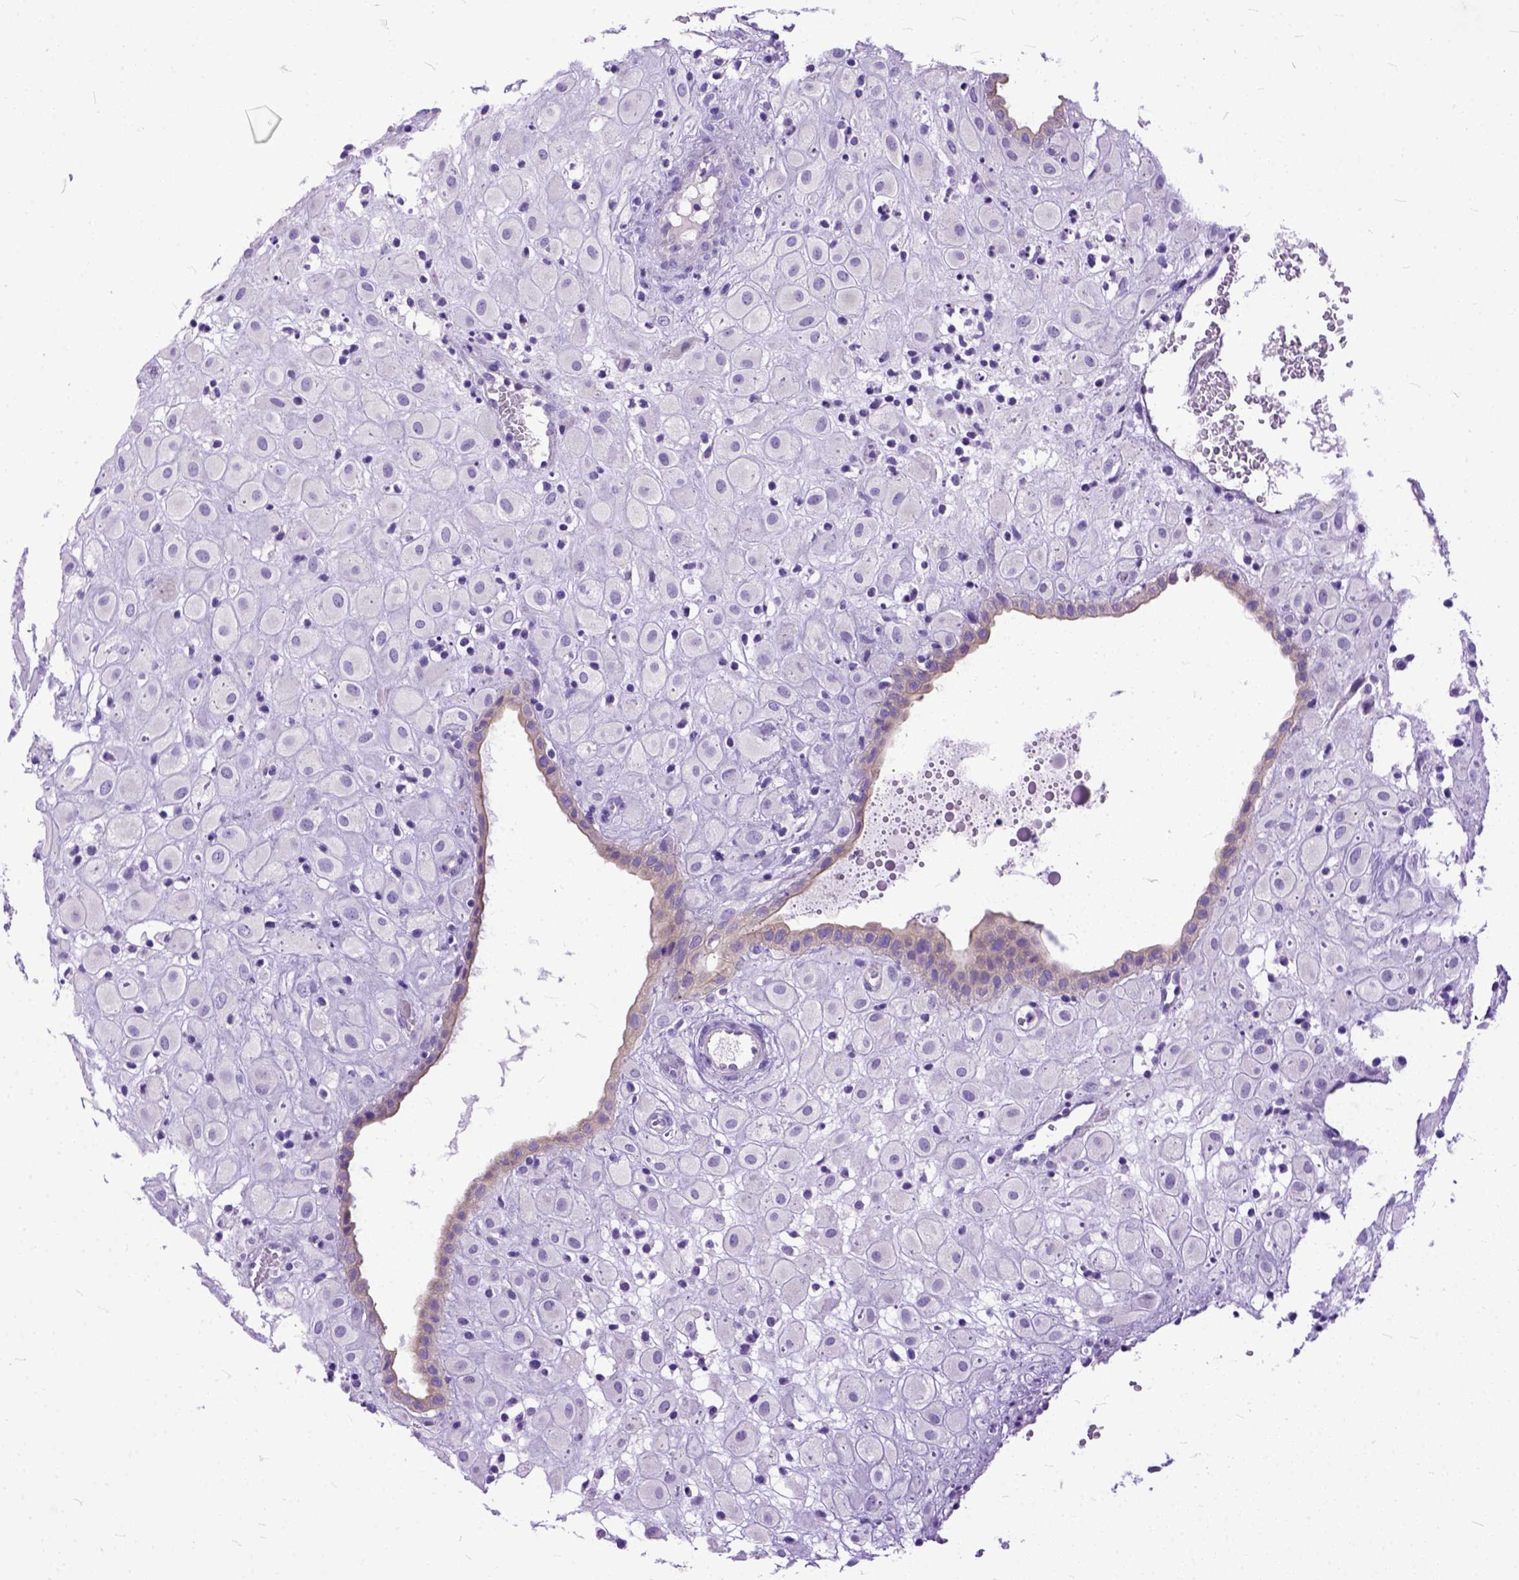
{"staining": {"intensity": "negative", "quantity": "none", "location": "none"}, "tissue": "placenta", "cell_type": "Decidual cells", "image_type": "normal", "snomed": [{"axis": "morphology", "description": "Normal tissue, NOS"}, {"axis": "topography", "description": "Placenta"}], "caption": "This is a image of immunohistochemistry (IHC) staining of benign placenta, which shows no positivity in decidual cells. (Stains: DAB (3,3'-diaminobenzidine) IHC with hematoxylin counter stain, Microscopy: brightfield microscopy at high magnification).", "gene": "PPL", "patient": {"sex": "female", "age": 24}}